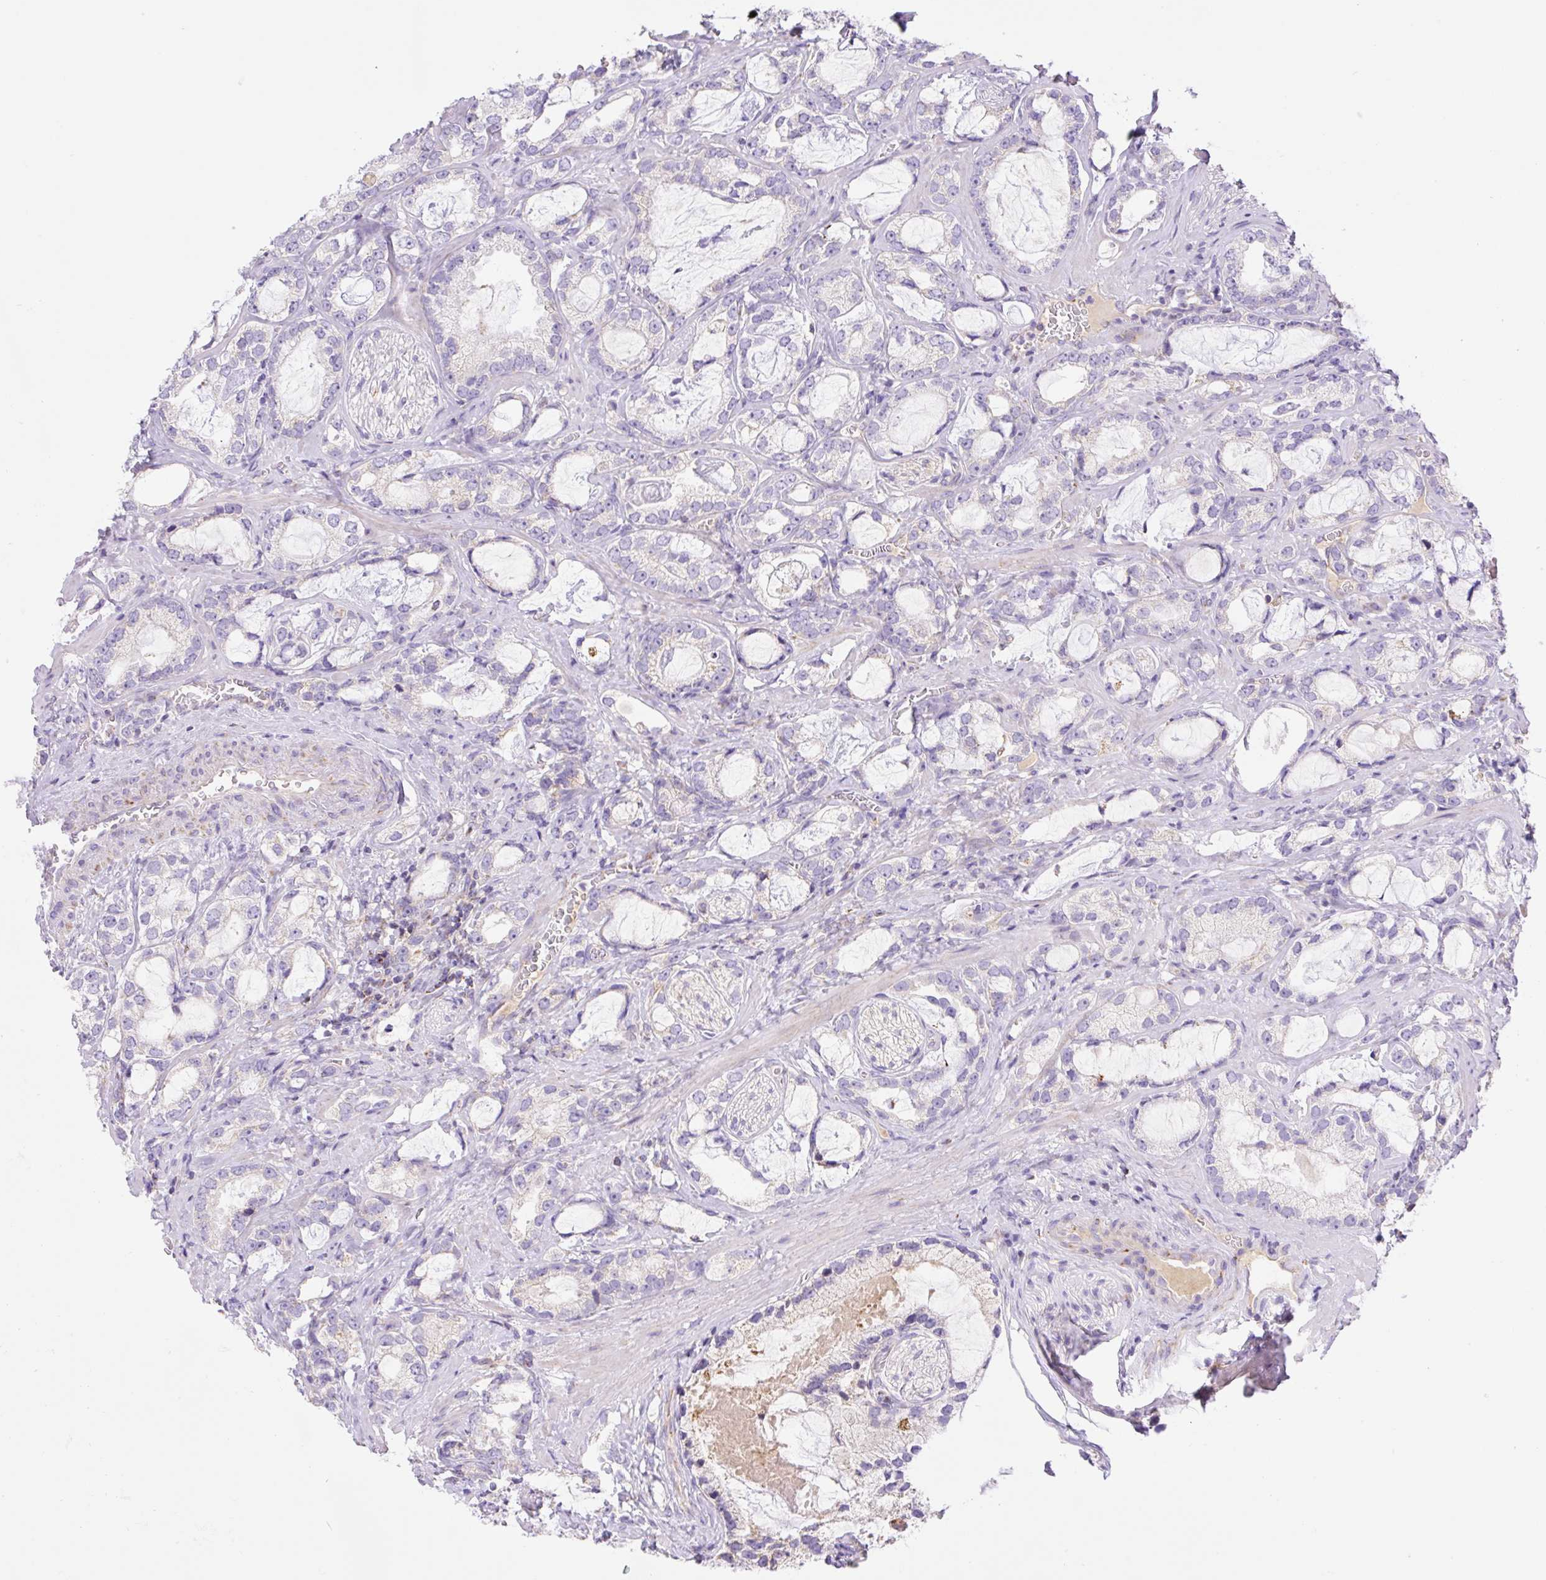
{"staining": {"intensity": "negative", "quantity": "none", "location": "none"}, "tissue": "prostate cancer", "cell_type": "Tumor cells", "image_type": "cancer", "snomed": [{"axis": "morphology", "description": "Adenocarcinoma, Medium grade"}, {"axis": "topography", "description": "Prostate"}], "caption": "This is an immunohistochemistry image of prostate cancer. There is no positivity in tumor cells.", "gene": "ETNK2", "patient": {"sex": "male", "age": 57}}